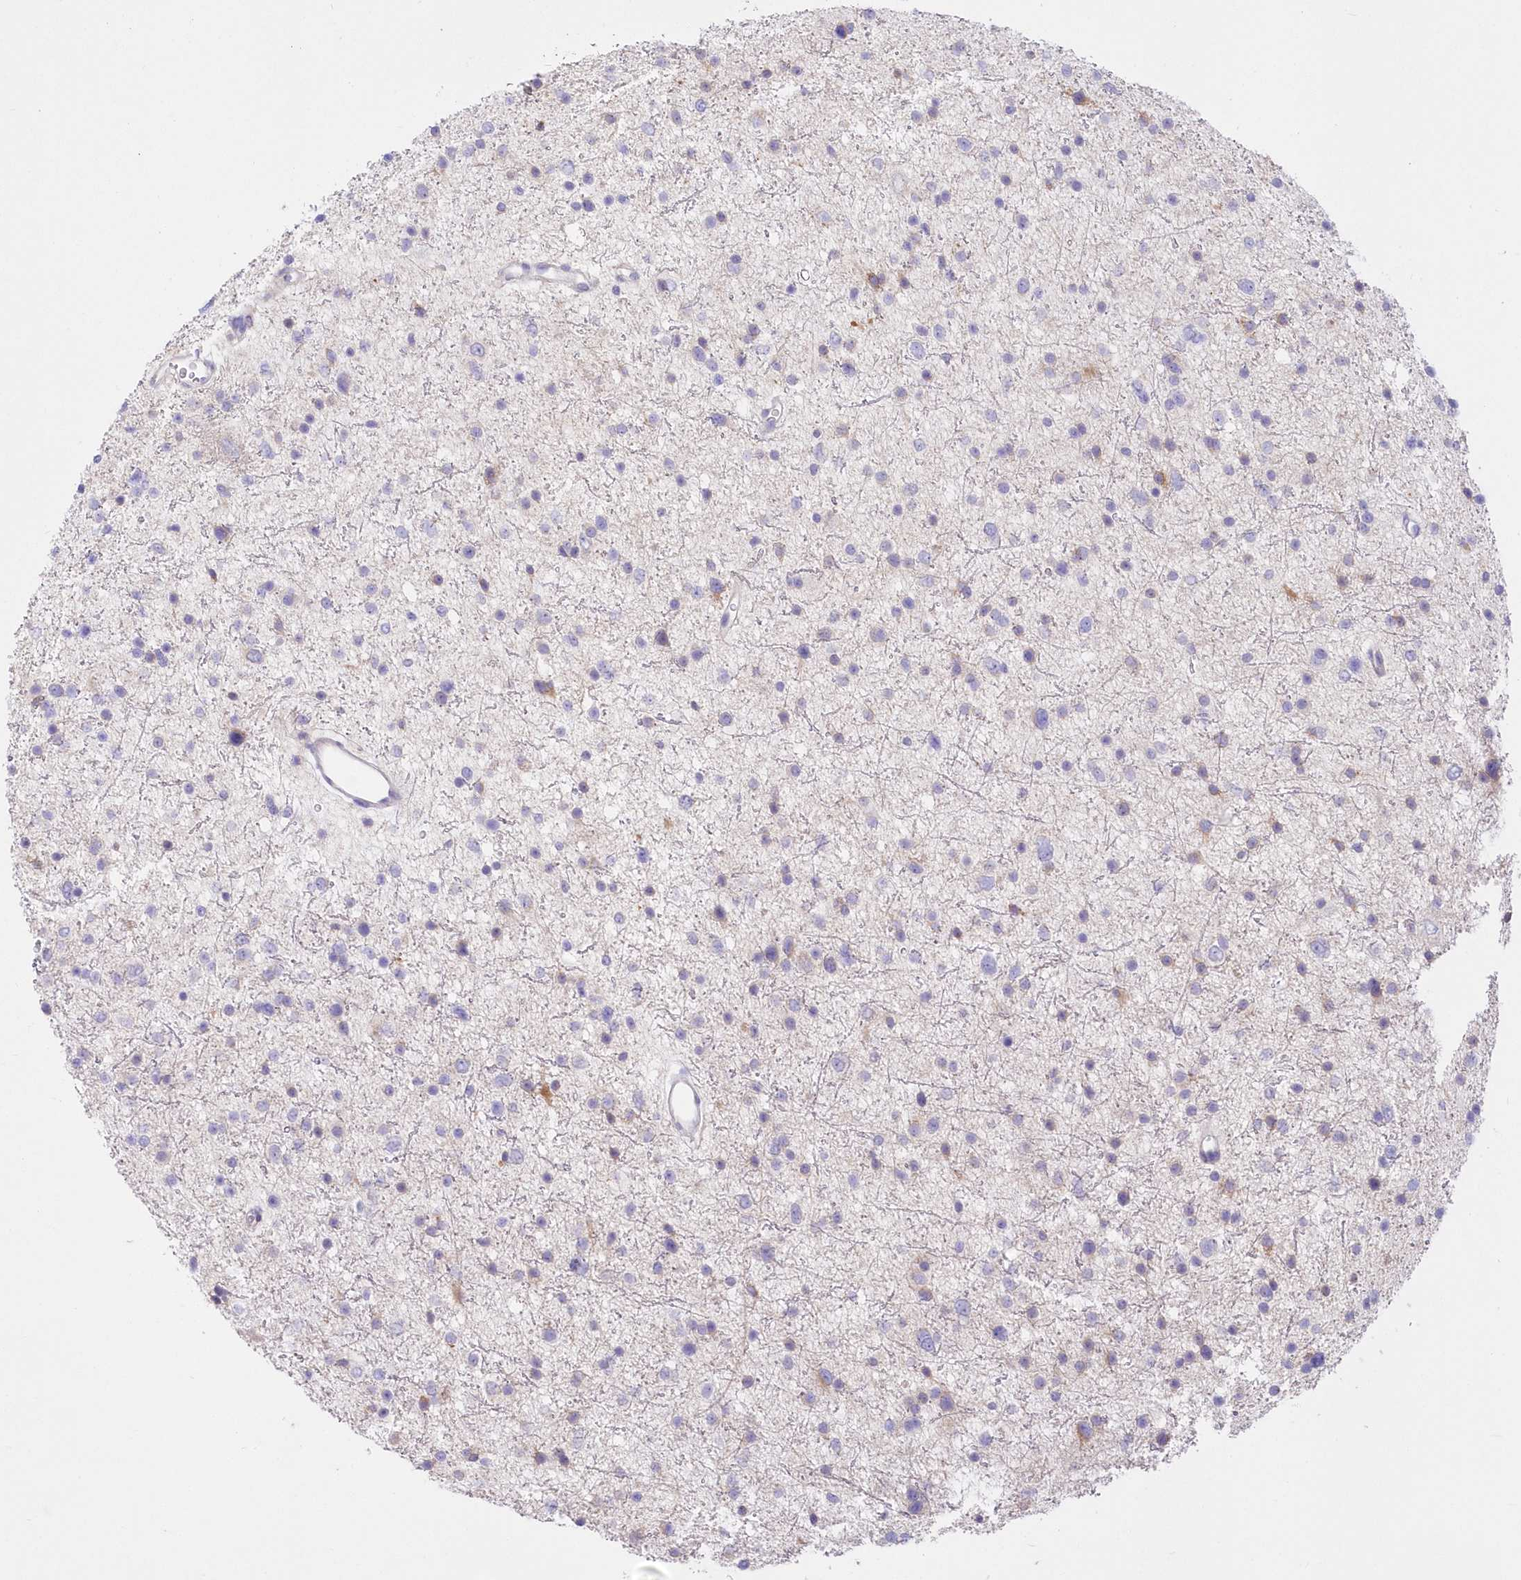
{"staining": {"intensity": "negative", "quantity": "none", "location": "none"}, "tissue": "glioma", "cell_type": "Tumor cells", "image_type": "cancer", "snomed": [{"axis": "morphology", "description": "Glioma, malignant, Low grade"}, {"axis": "topography", "description": "Brain"}], "caption": "Malignant glioma (low-grade) was stained to show a protein in brown. There is no significant positivity in tumor cells.", "gene": "YTHDC2", "patient": {"sex": "female", "age": 37}}